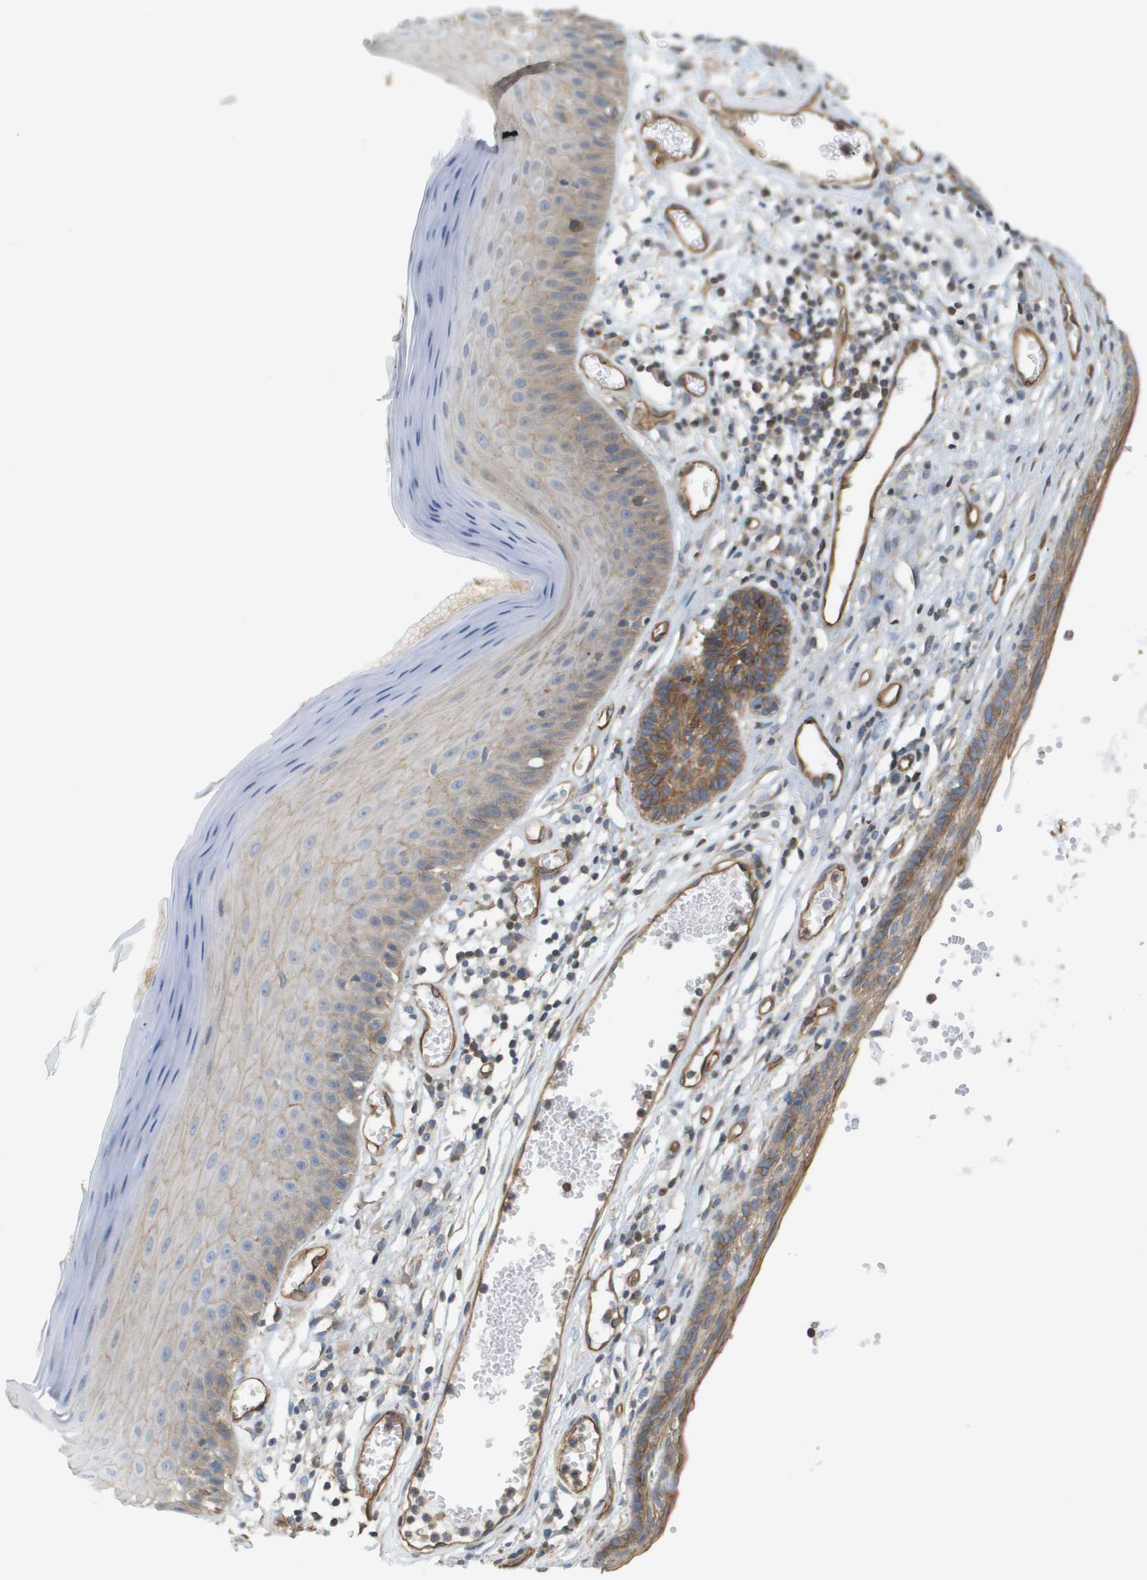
{"staining": {"intensity": "weak", "quantity": ">75%", "location": "cytoplasmic/membranous"}, "tissue": "skin cancer", "cell_type": "Tumor cells", "image_type": "cancer", "snomed": [{"axis": "morphology", "description": "Basal cell carcinoma"}, {"axis": "topography", "description": "Skin"}], "caption": "An immunohistochemistry micrograph of neoplastic tissue is shown. Protein staining in brown shows weak cytoplasmic/membranous positivity in skin basal cell carcinoma within tumor cells.", "gene": "SGMS2", "patient": {"sex": "male", "age": 67}}